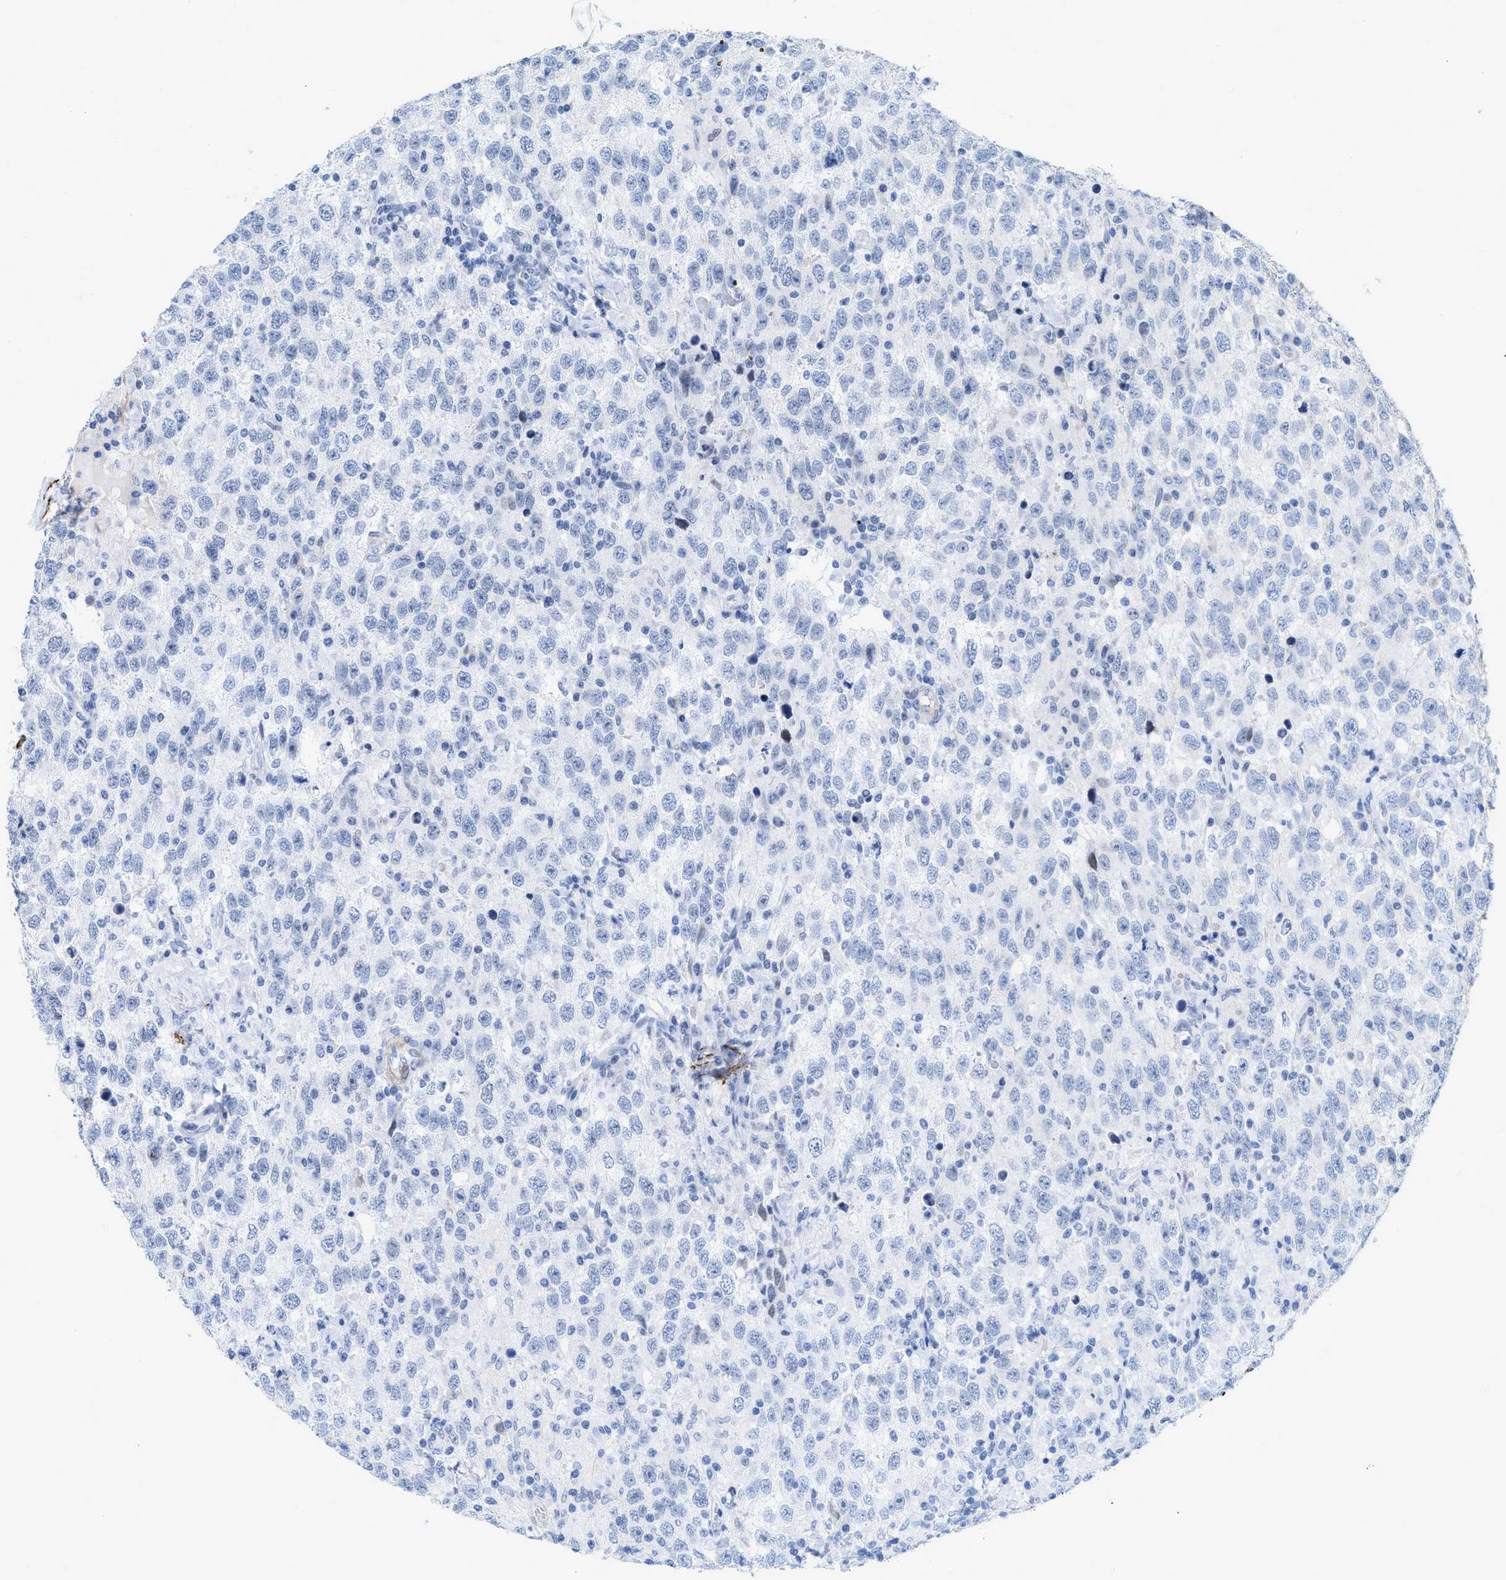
{"staining": {"intensity": "negative", "quantity": "none", "location": "none"}, "tissue": "testis cancer", "cell_type": "Tumor cells", "image_type": "cancer", "snomed": [{"axis": "morphology", "description": "Seminoma, NOS"}, {"axis": "topography", "description": "Testis"}], "caption": "Seminoma (testis) stained for a protein using immunohistochemistry reveals no expression tumor cells.", "gene": "TAGLN", "patient": {"sex": "male", "age": 41}}